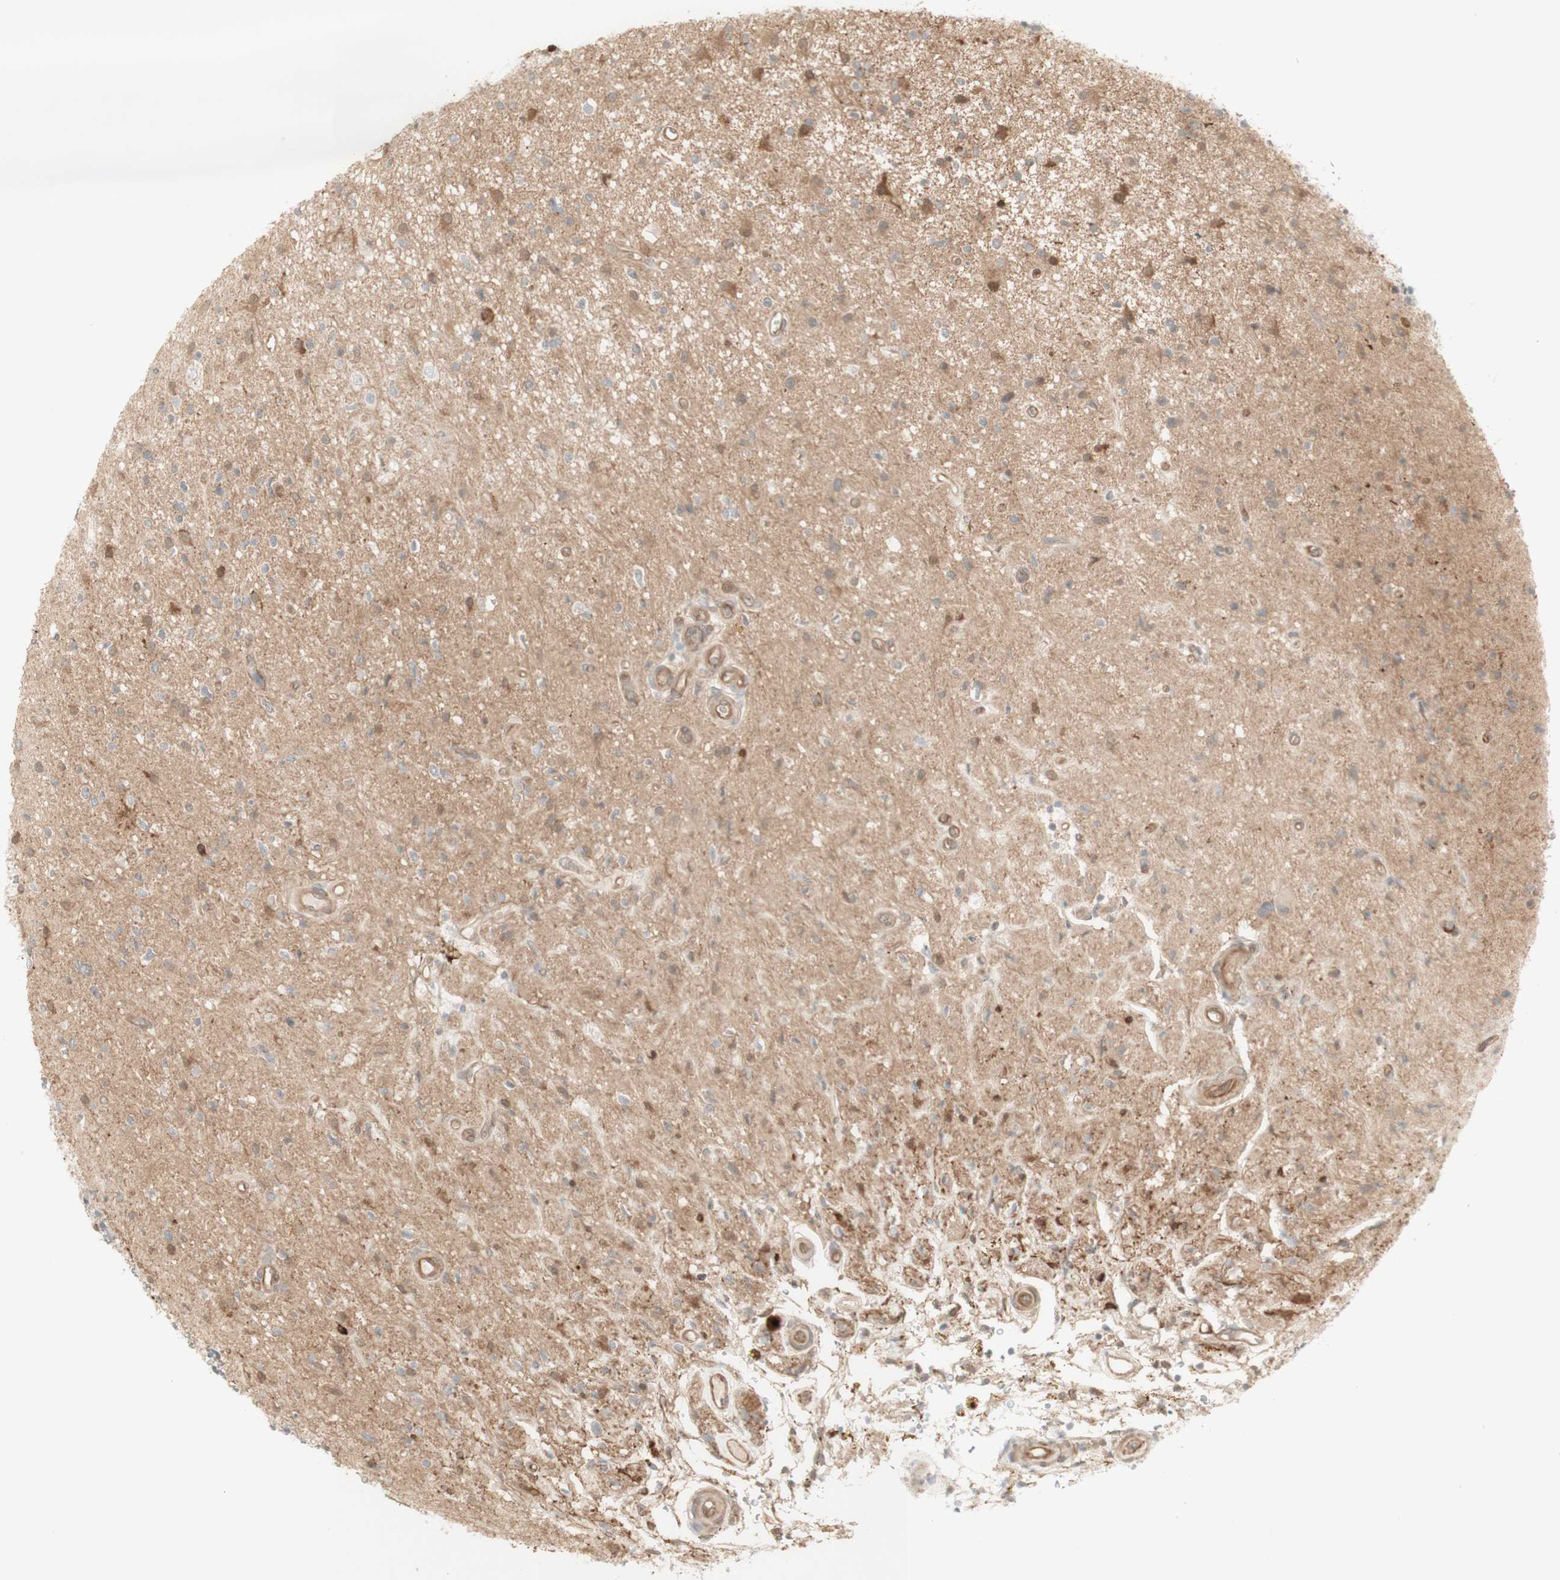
{"staining": {"intensity": "weak", "quantity": "25%-75%", "location": "cytoplasmic/membranous,nuclear"}, "tissue": "glioma", "cell_type": "Tumor cells", "image_type": "cancer", "snomed": [{"axis": "morphology", "description": "Glioma, malignant, High grade"}, {"axis": "topography", "description": "Brain"}], "caption": "Malignant glioma (high-grade) stained with IHC demonstrates weak cytoplasmic/membranous and nuclear staining in approximately 25%-75% of tumor cells.", "gene": "CNN3", "patient": {"sex": "male", "age": 33}}